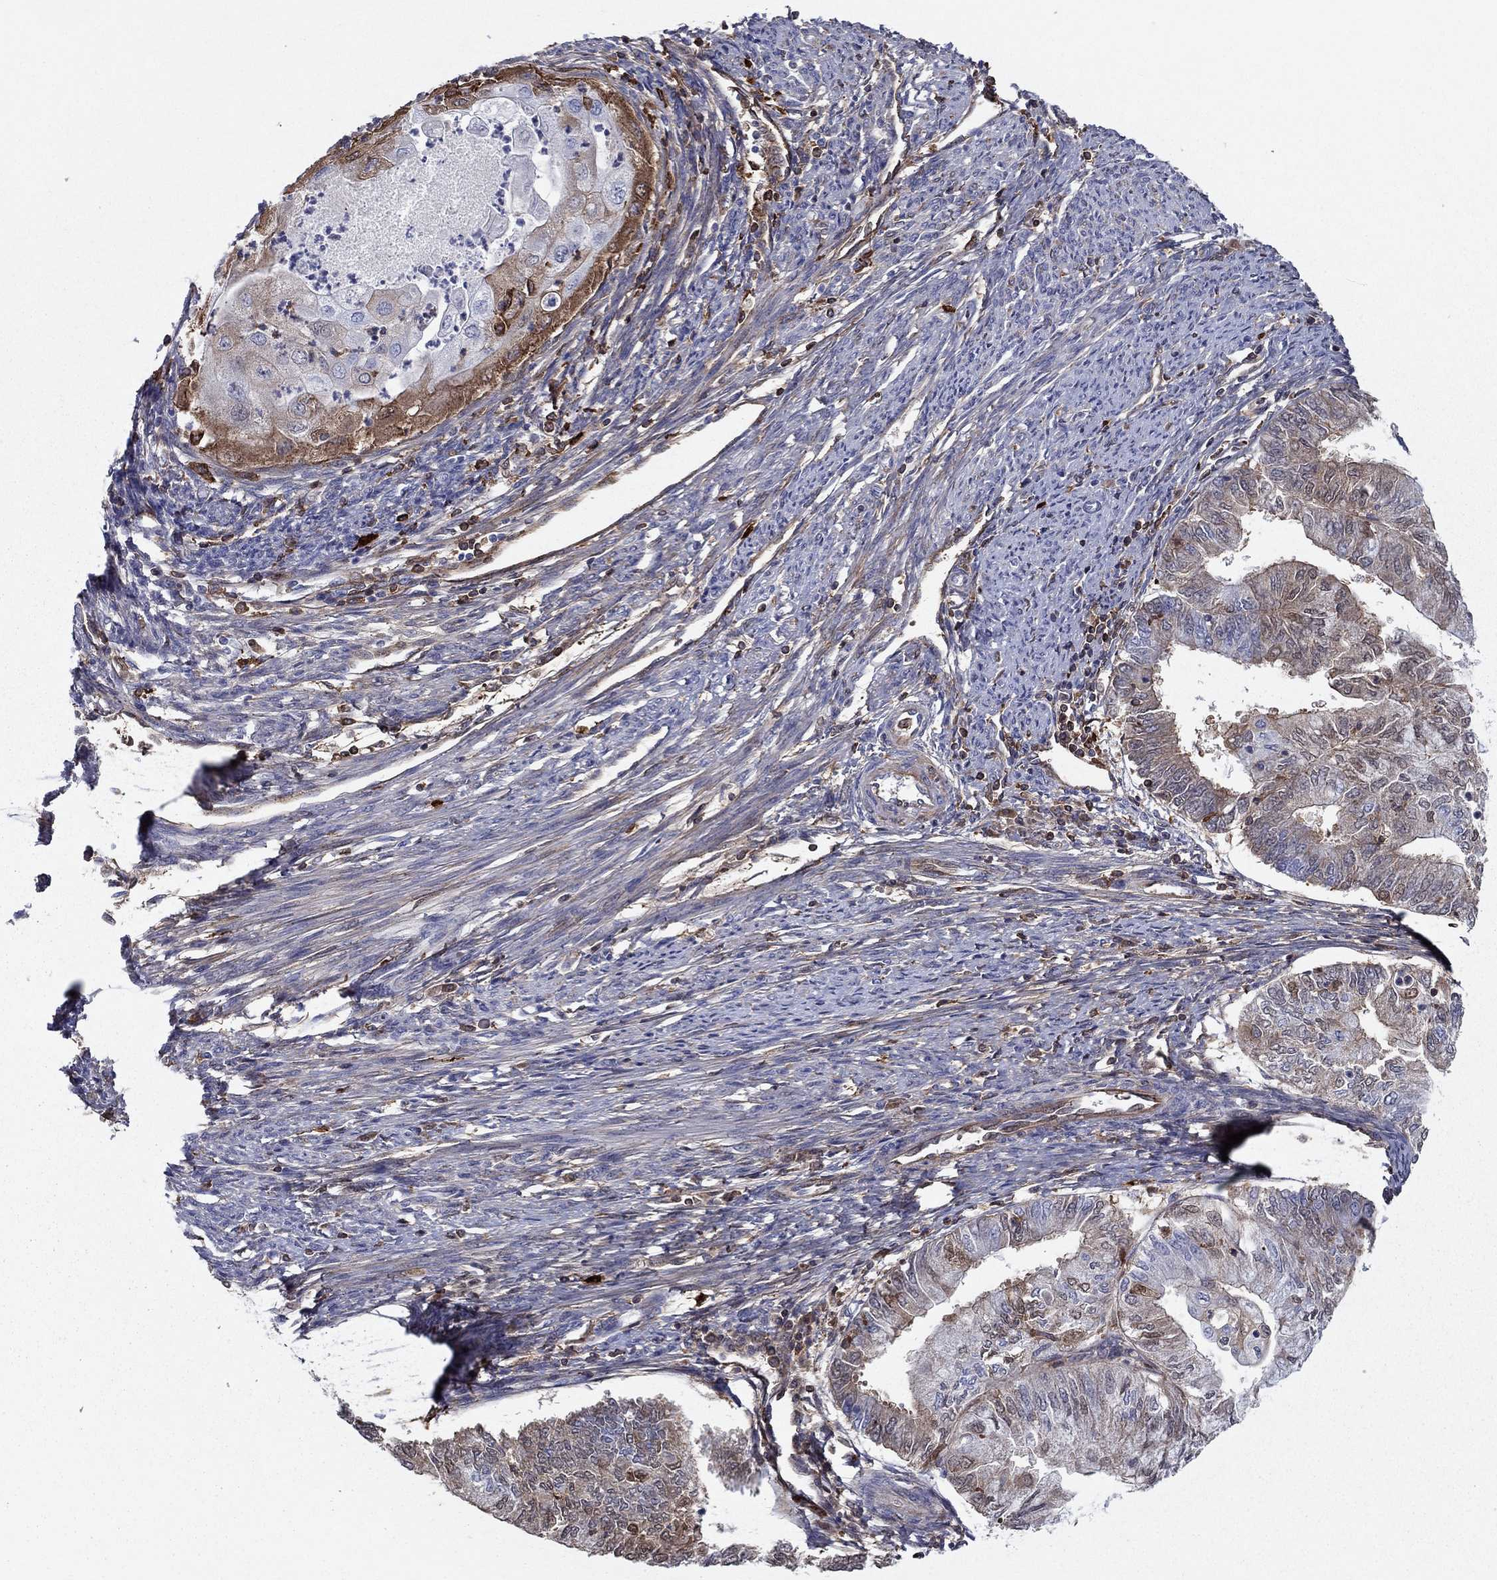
{"staining": {"intensity": "weak", "quantity": "25%-75%", "location": "cytoplasmic/membranous"}, "tissue": "endometrial cancer", "cell_type": "Tumor cells", "image_type": "cancer", "snomed": [{"axis": "morphology", "description": "Adenocarcinoma, NOS"}, {"axis": "topography", "description": "Endometrium"}], "caption": "Endometrial adenocarcinoma stained with immunohistochemistry displays weak cytoplasmic/membranous positivity in about 25%-75% of tumor cells.", "gene": "HPX", "patient": {"sex": "female", "age": 59}}